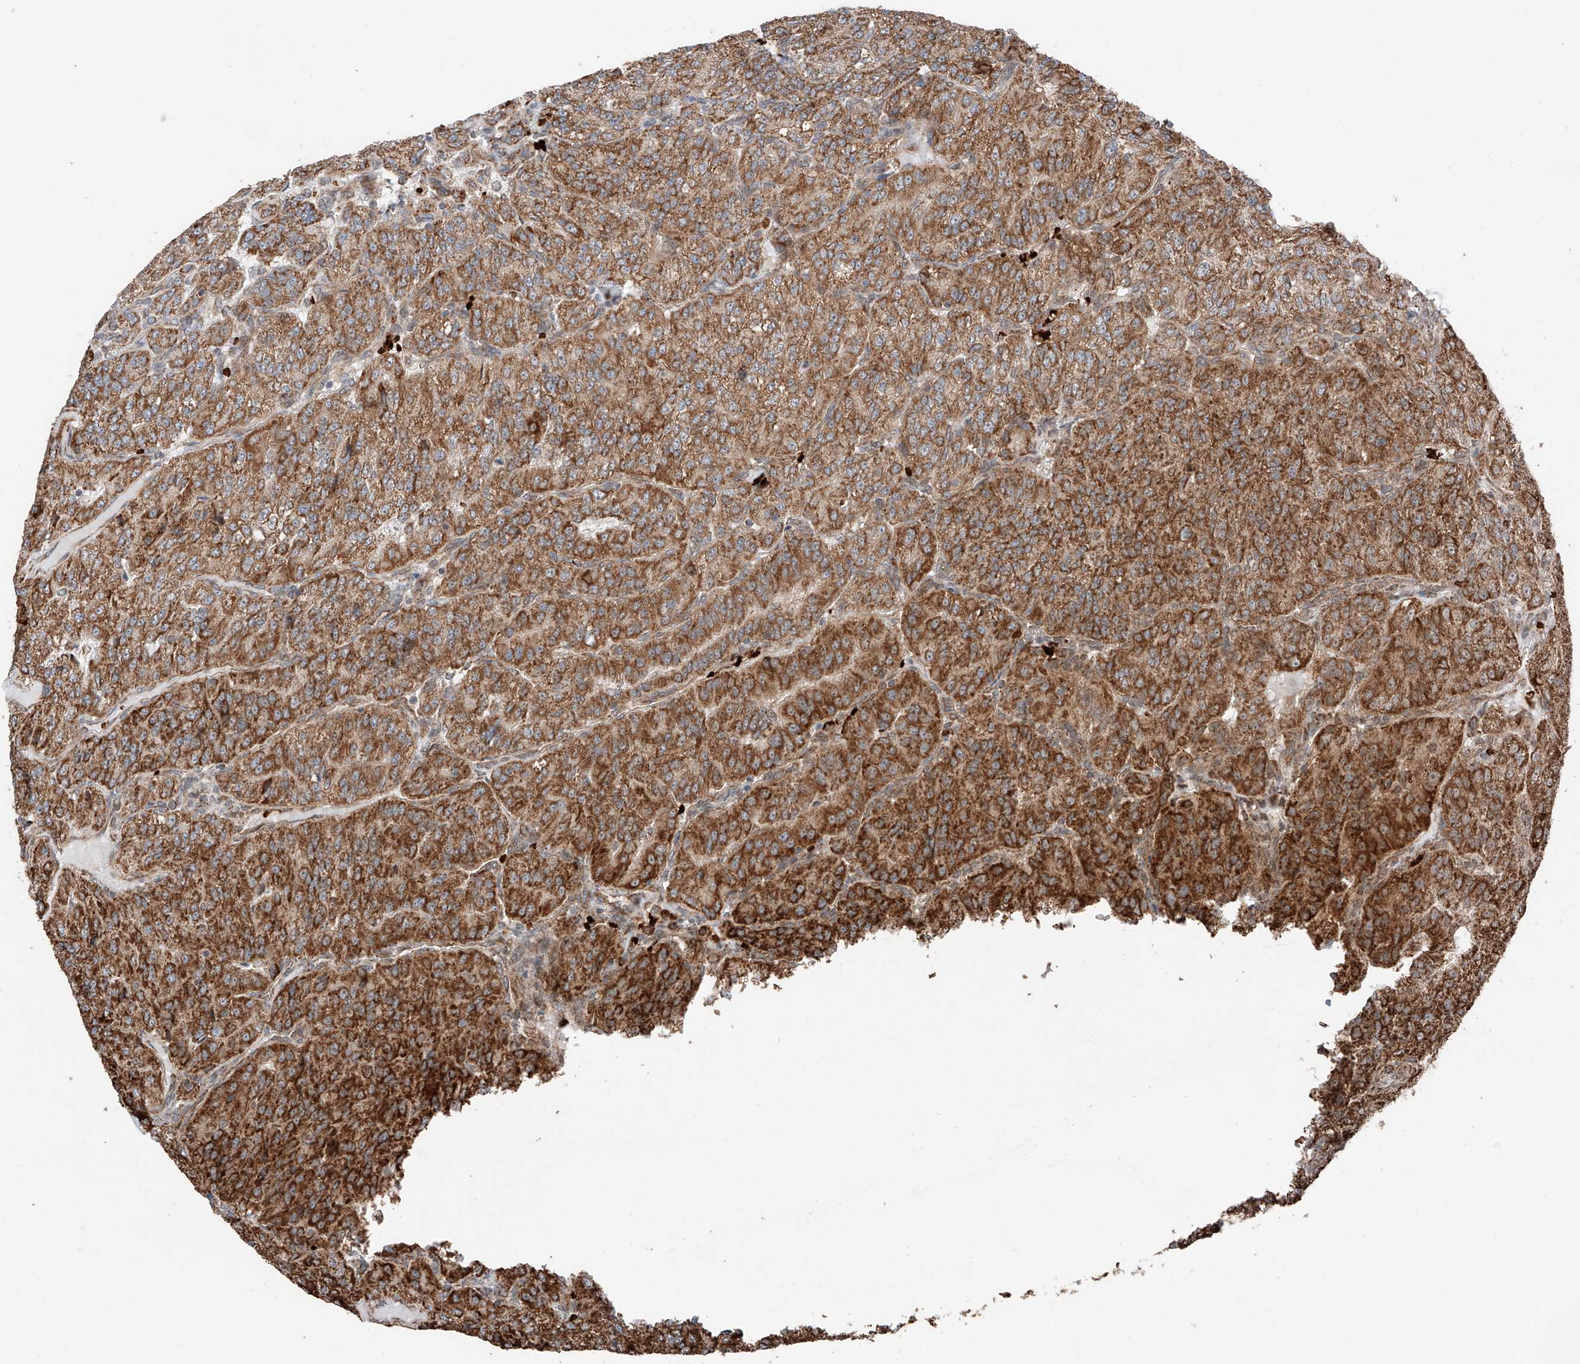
{"staining": {"intensity": "strong", "quantity": ">75%", "location": "cytoplasmic/membranous"}, "tissue": "renal cancer", "cell_type": "Tumor cells", "image_type": "cancer", "snomed": [{"axis": "morphology", "description": "Adenocarcinoma, NOS"}, {"axis": "topography", "description": "Kidney"}], "caption": "Brown immunohistochemical staining in human renal cancer (adenocarcinoma) reveals strong cytoplasmic/membranous positivity in about >75% of tumor cells. (DAB IHC with brightfield microscopy, high magnification).", "gene": "ZSCAN29", "patient": {"sex": "female", "age": 63}}